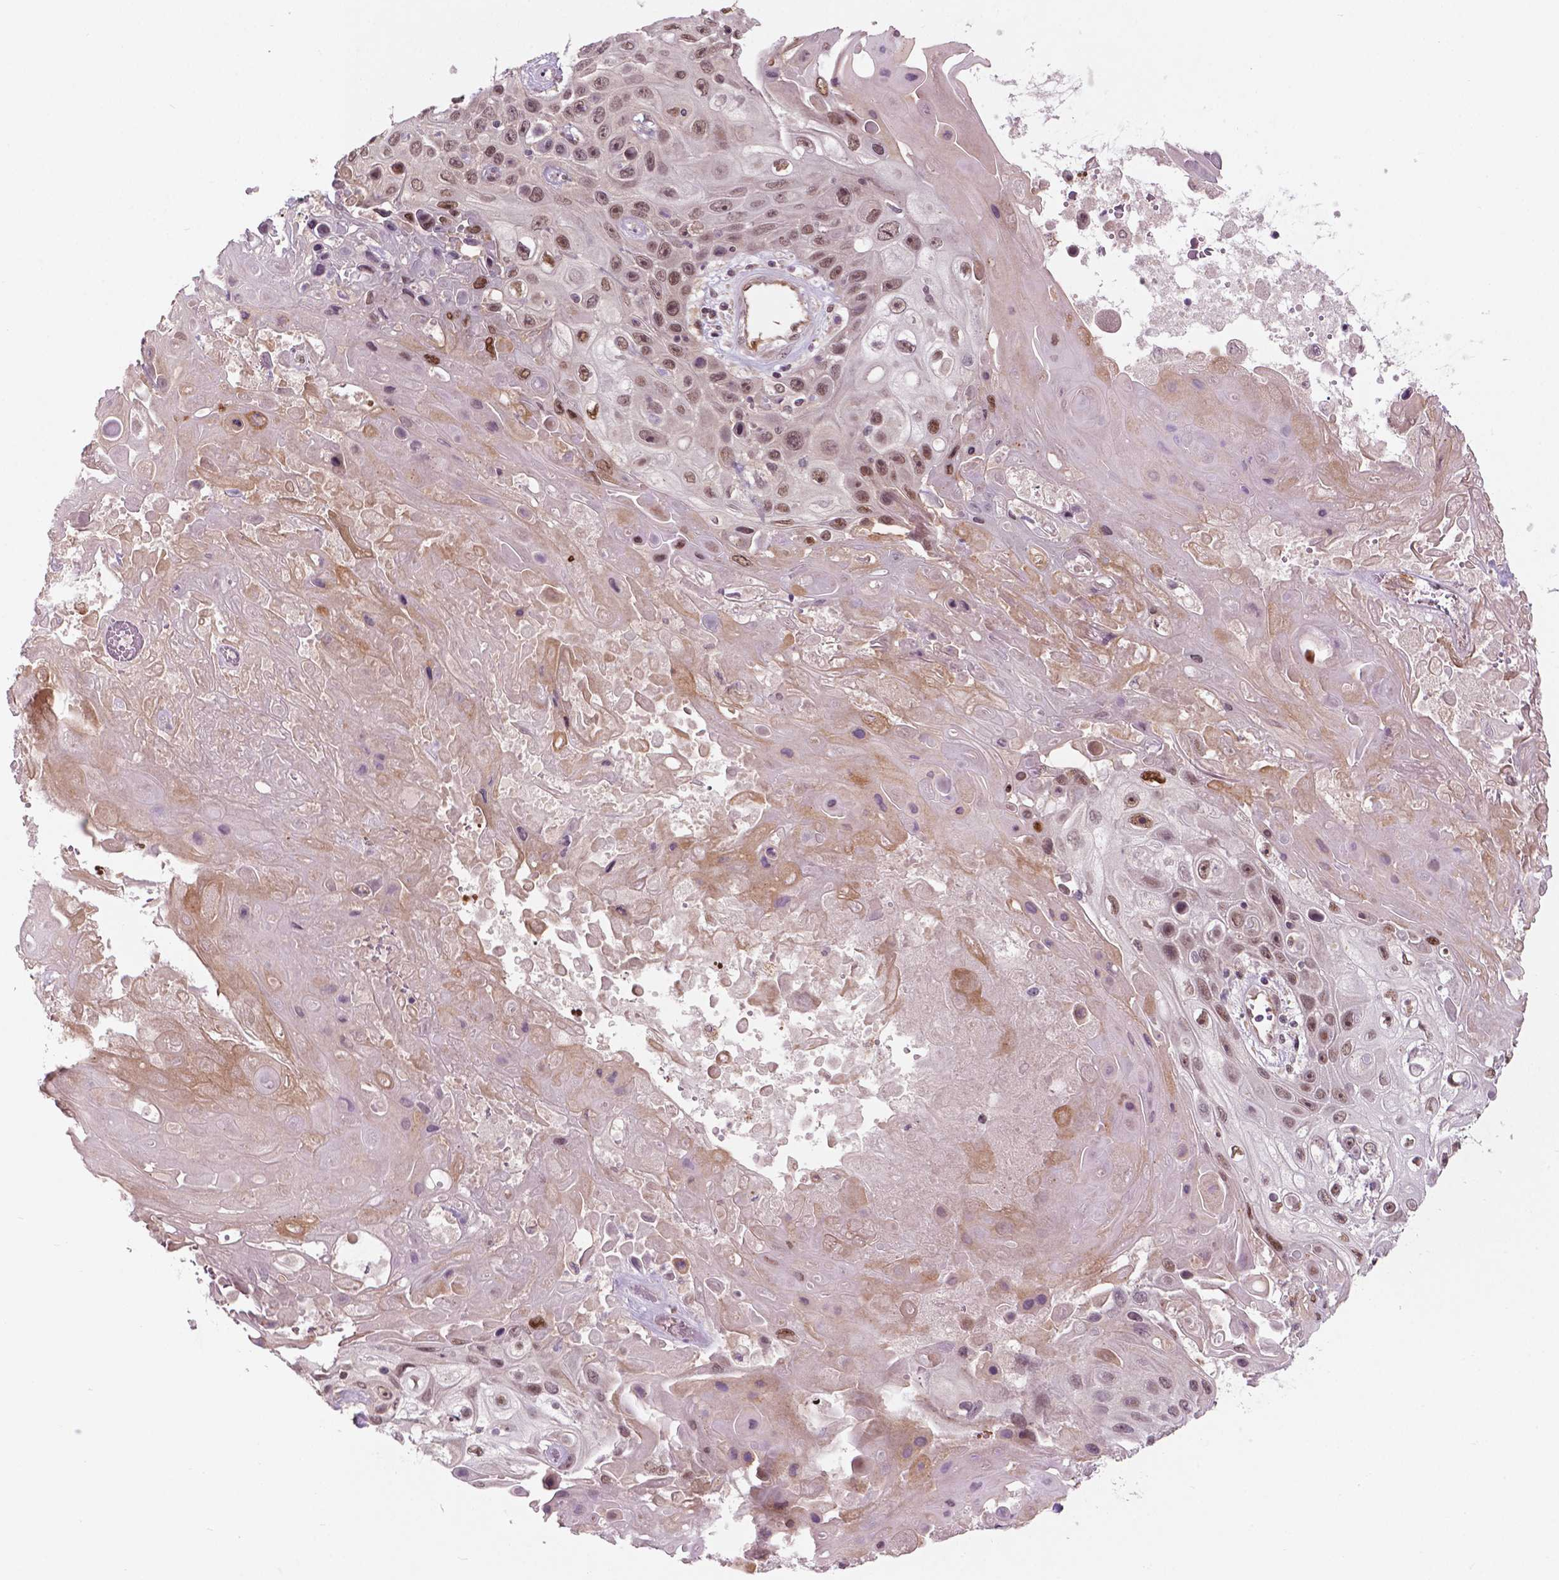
{"staining": {"intensity": "moderate", "quantity": ">75%", "location": "nuclear"}, "tissue": "skin cancer", "cell_type": "Tumor cells", "image_type": "cancer", "snomed": [{"axis": "morphology", "description": "Squamous cell carcinoma, NOS"}, {"axis": "topography", "description": "Skin"}], "caption": "Skin cancer (squamous cell carcinoma) was stained to show a protein in brown. There is medium levels of moderate nuclear staining in about >75% of tumor cells.", "gene": "NFAT5", "patient": {"sex": "male", "age": 82}}